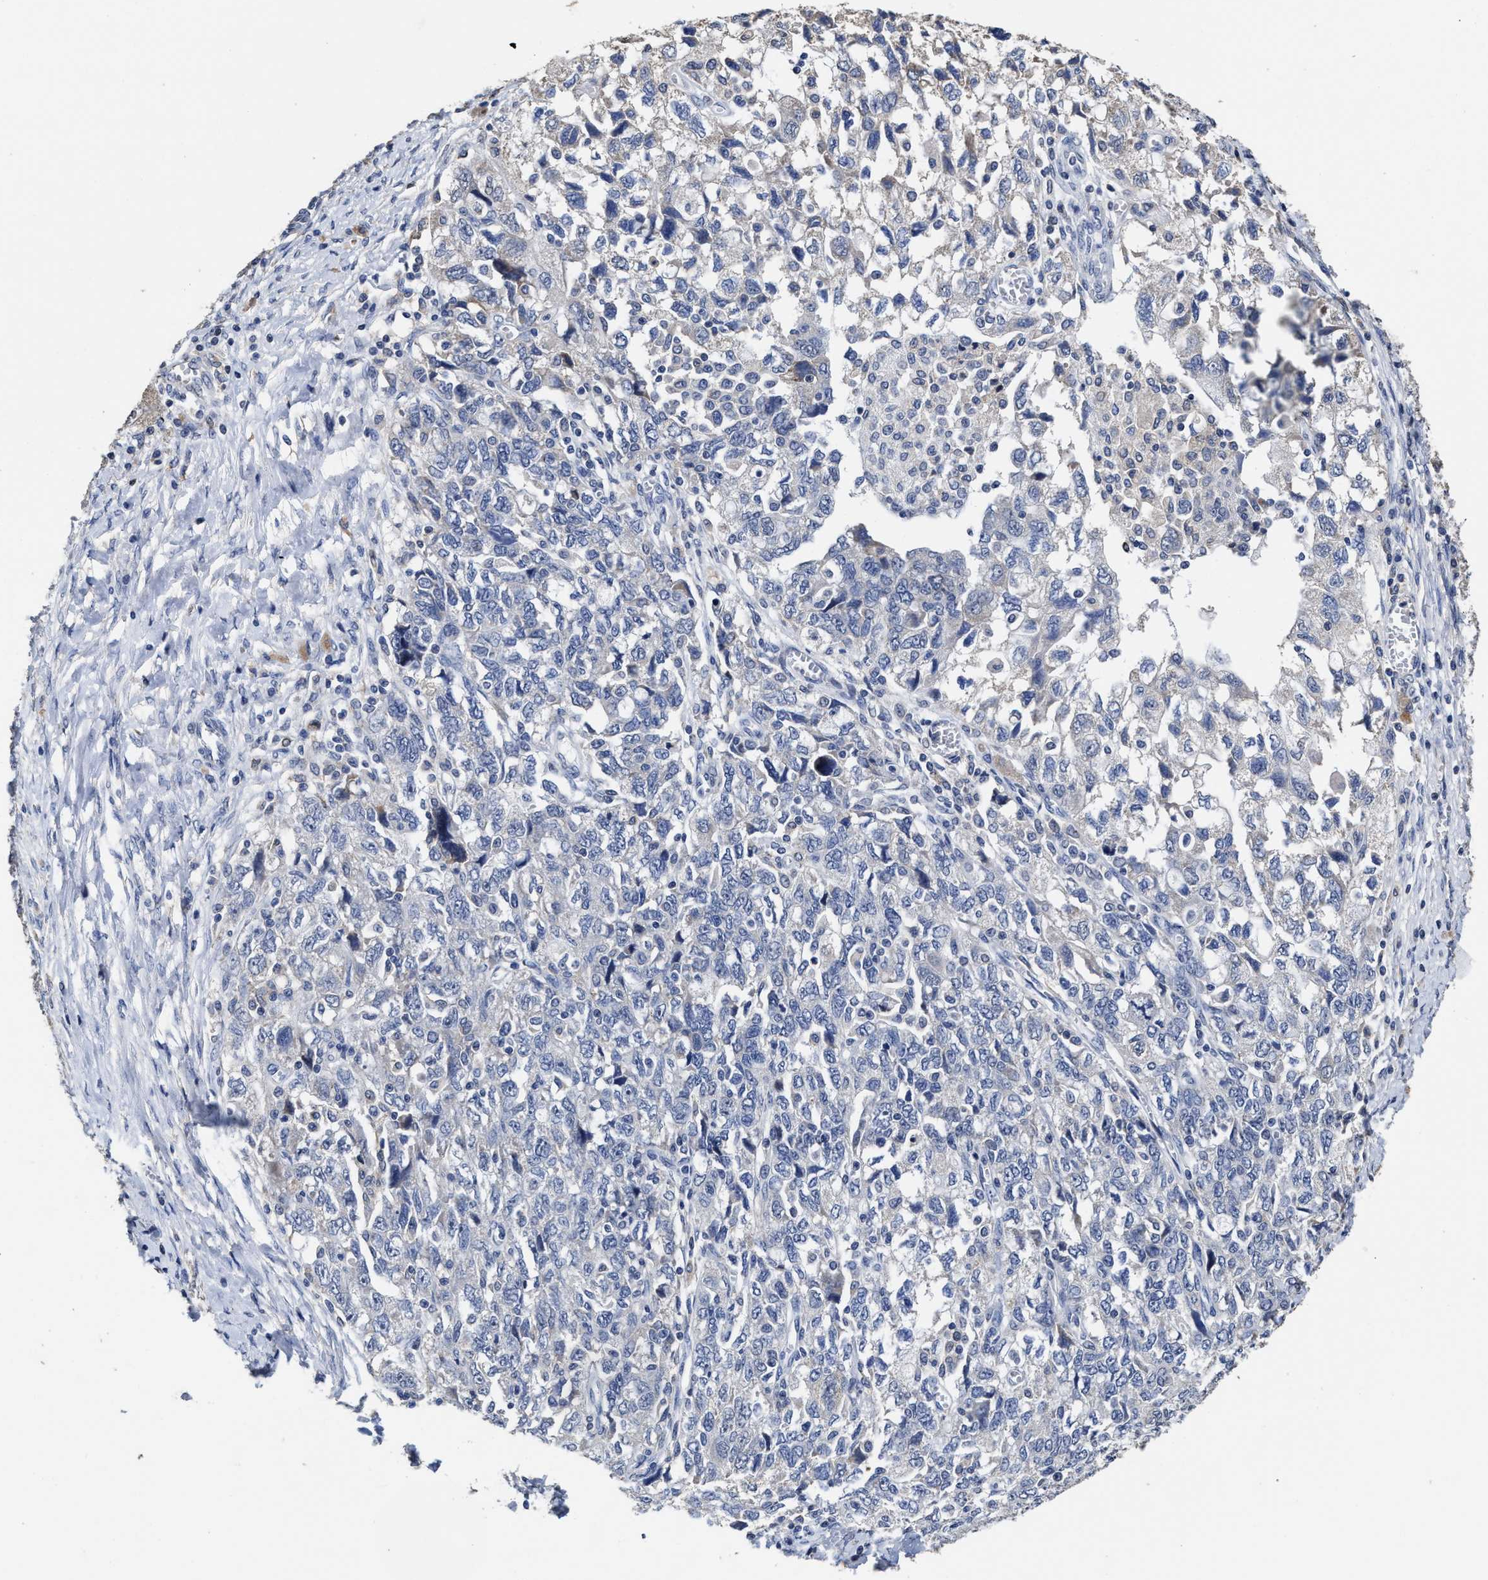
{"staining": {"intensity": "weak", "quantity": "<25%", "location": "cytoplasmic/membranous"}, "tissue": "ovarian cancer", "cell_type": "Tumor cells", "image_type": "cancer", "snomed": [{"axis": "morphology", "description": "Carcinoma, NOS"}, {"axis": "morphology", "description": "Cystadenocarcinoma, serous, NOS"}, {"axis": "topography", "description": "Ovary"}], "caption": "High power microscopy micrograph of an immunohistochemistry (IHC) micrograph of ovarian serous cystadenocarcinoma, revealing no significant positivity in tumor cells. Nuclei are stained in blue.", "gene": "ZFAT", "patient": {"sex": "female", "age": 69}}